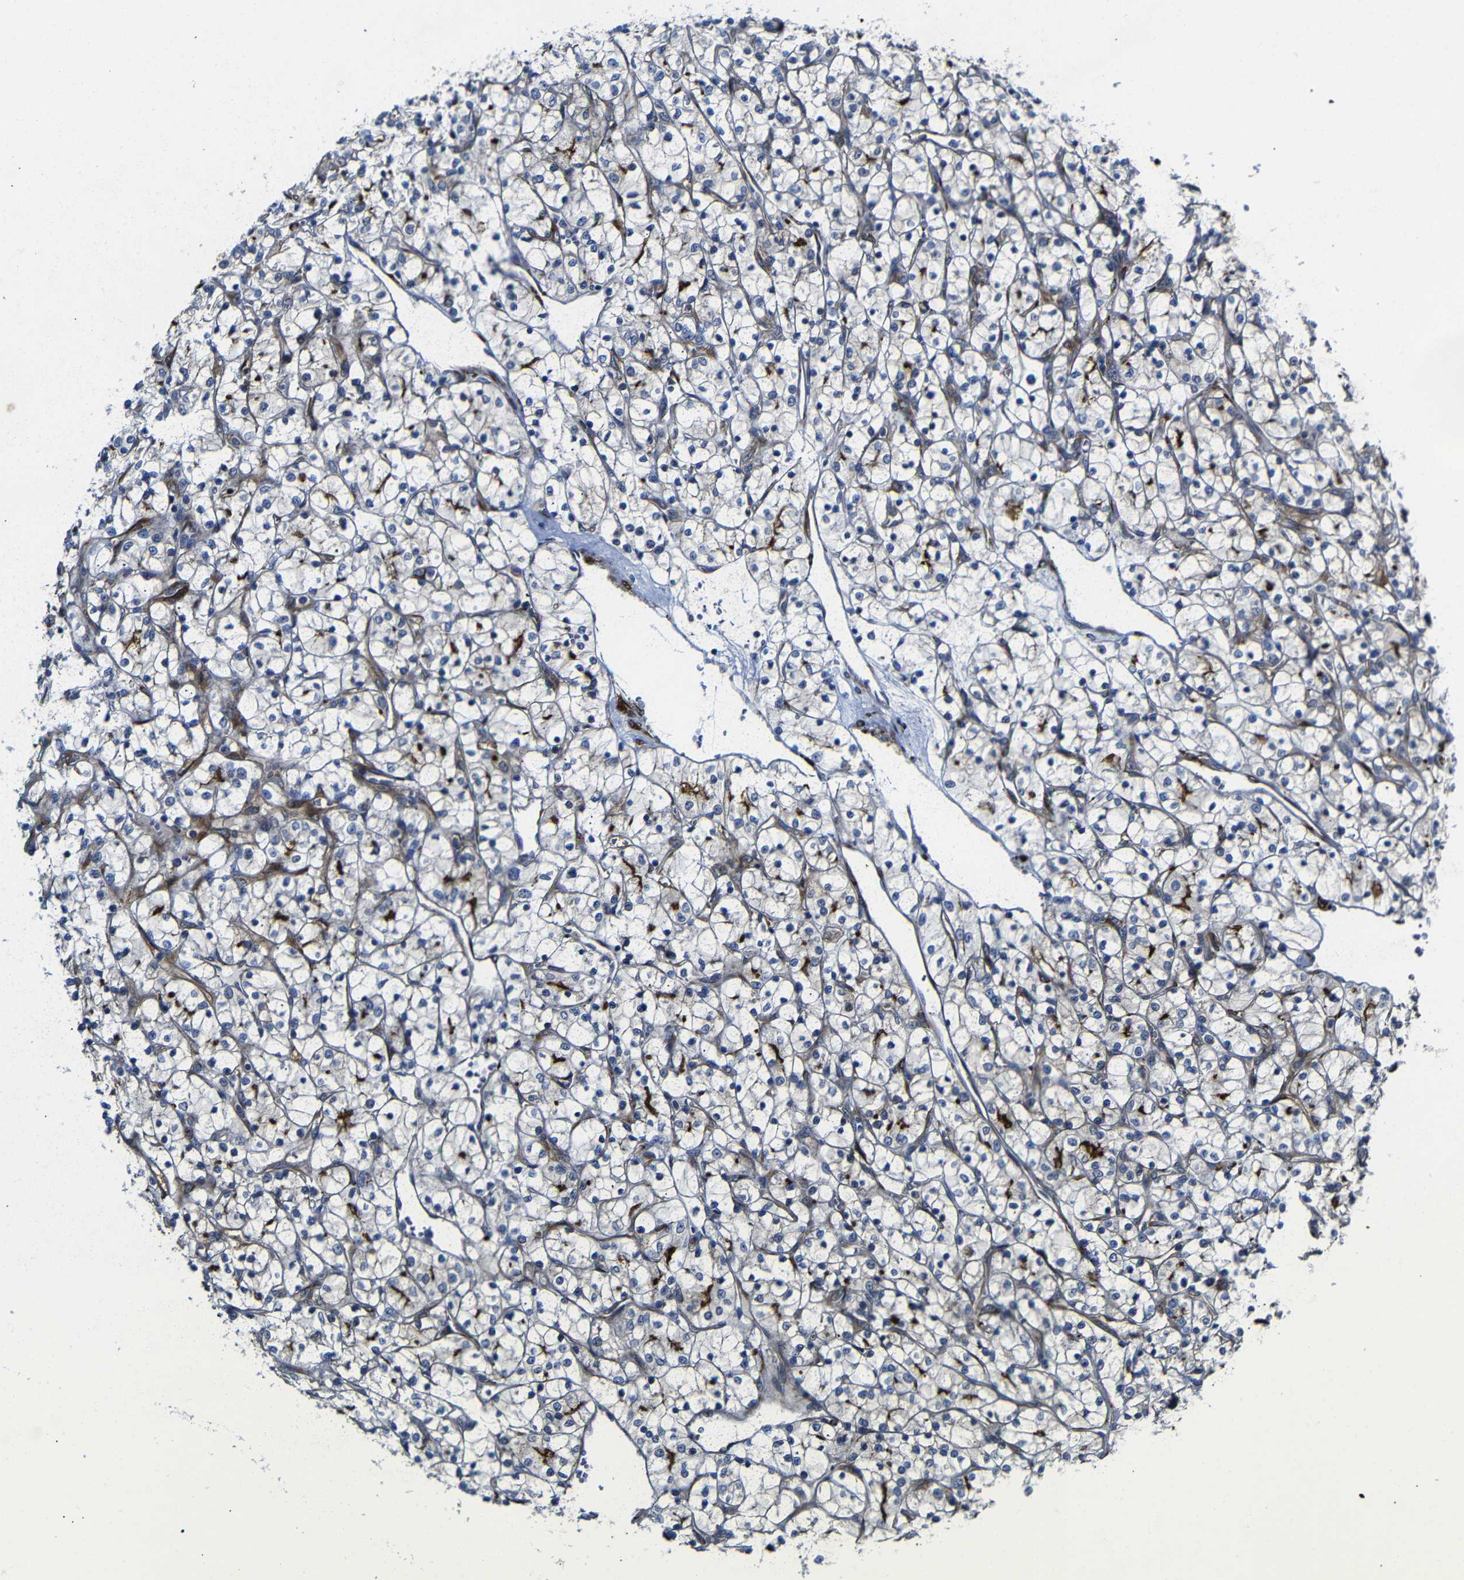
{"staining": {"intensity": "moderate", "quantity": ">75%", "location": "cytoplasmic/membranous"}, "tissue": "renal cancer", "cell_type": "Tumor cells", "image_type": "cancer", "snomed": [{"axis": "morphology", "description": "Adenocarcinoma, NOS"}, {"axis": "topography", "description": "Kidney"}], "caption": "A brown stain labels moderate cytoplasmic/membranous expression of a protein in renal cancer tumor cells. (brown staining indicates protein expression, while blue staining denotes nuclei).", "gene": "PARP14", "patient": {"sex": "female", "age": 69}}